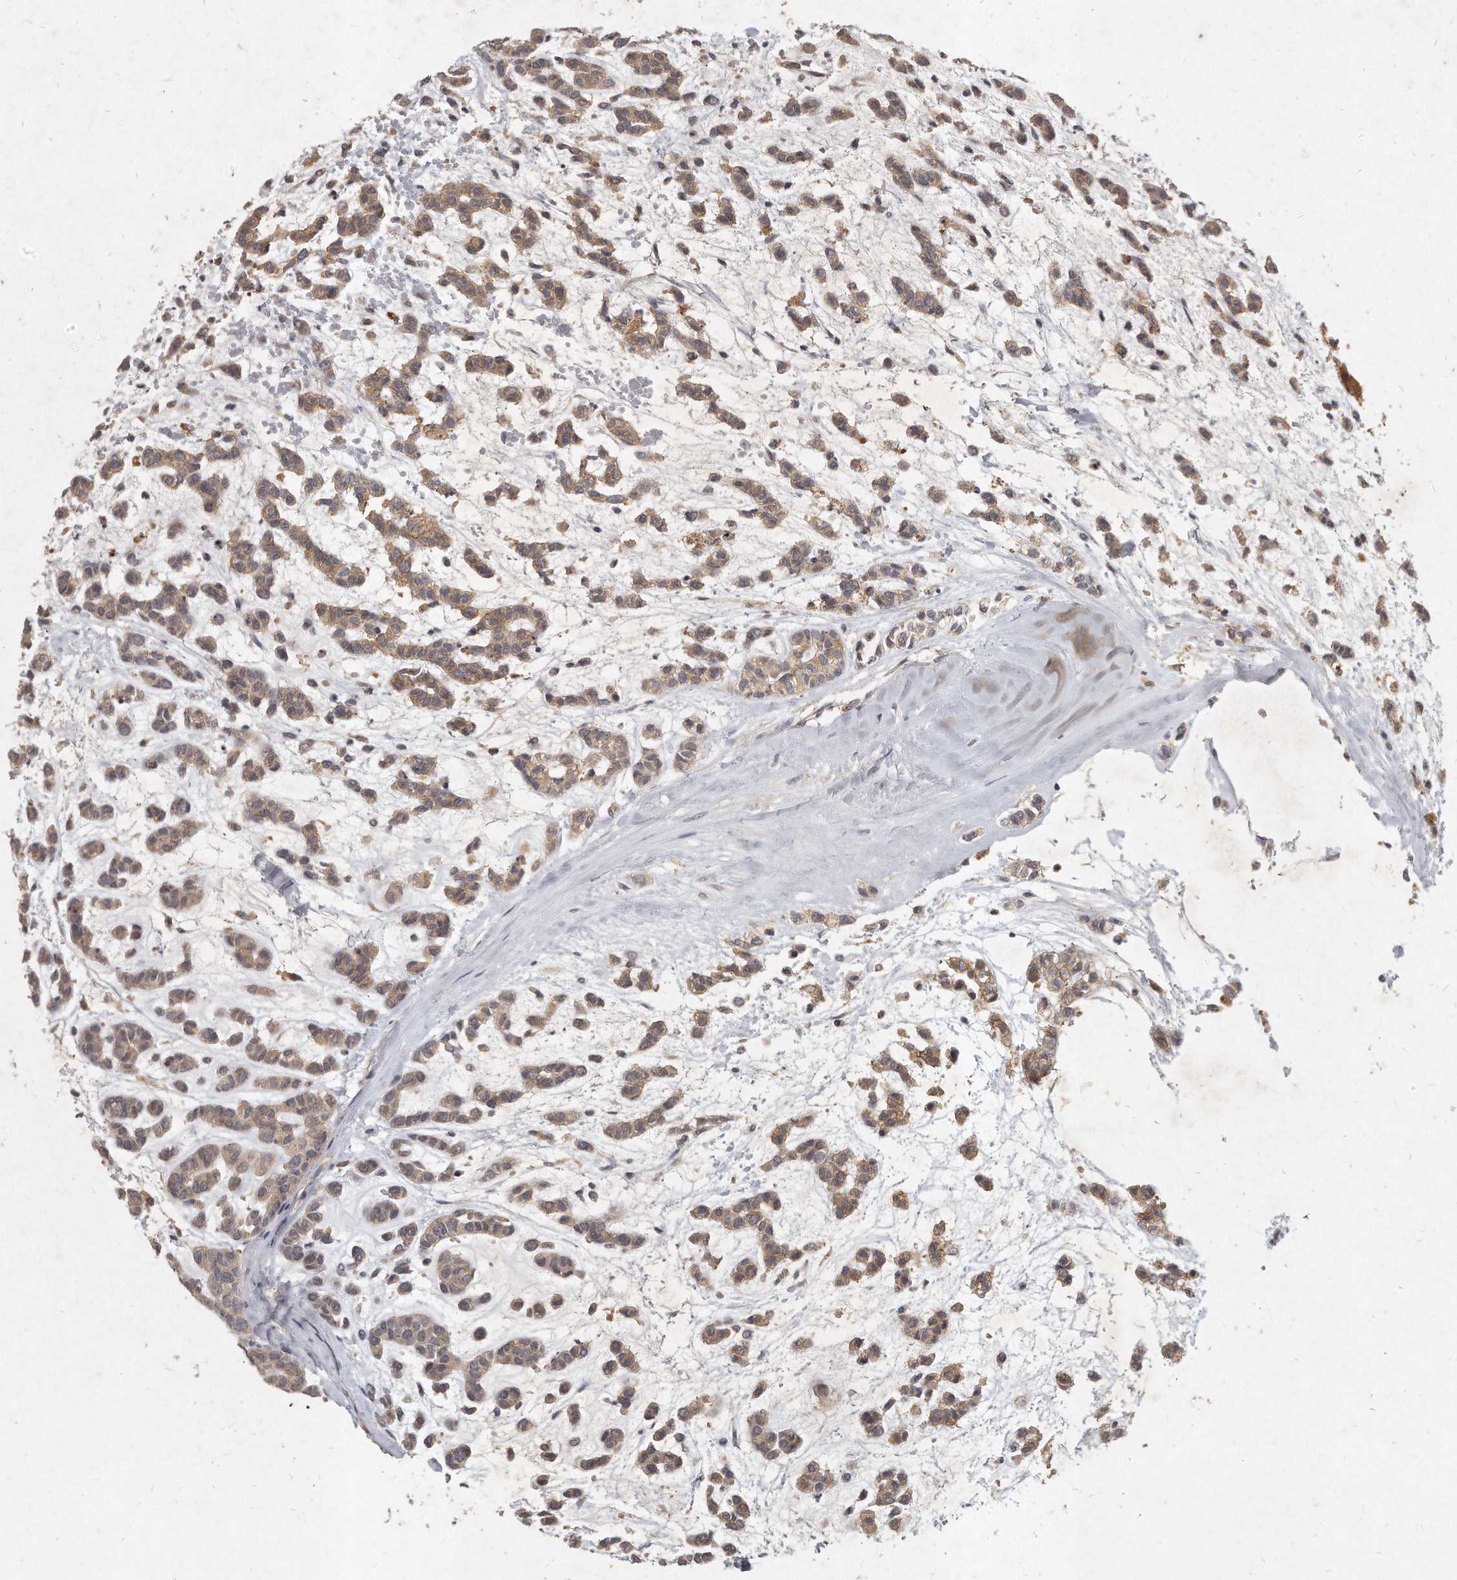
{"staining": {"intensity": "moderate", "quantity": ">75%", "location": "cytoplasmic/membranous"}, "tissue": "head and neck cancer", "cell_type": "Tumor cells", "image_type": "cancer", "snomed": [{"axis": "morphology", "description": "Adenocarcinoma, NOS"}, {"axis": "morphology", "description": "Adenoma, NOS"}, {"axis": "topography", "description": "Head-Neck"}], "caption": "Immunohistochemical staining of head and neck cancer shows medium levels of moderate cytoplasmic/membranous staining in approximately >75% of tumor cells.", "gene": "LGALS8", "patient": {"sex": "female", "age": 55}}